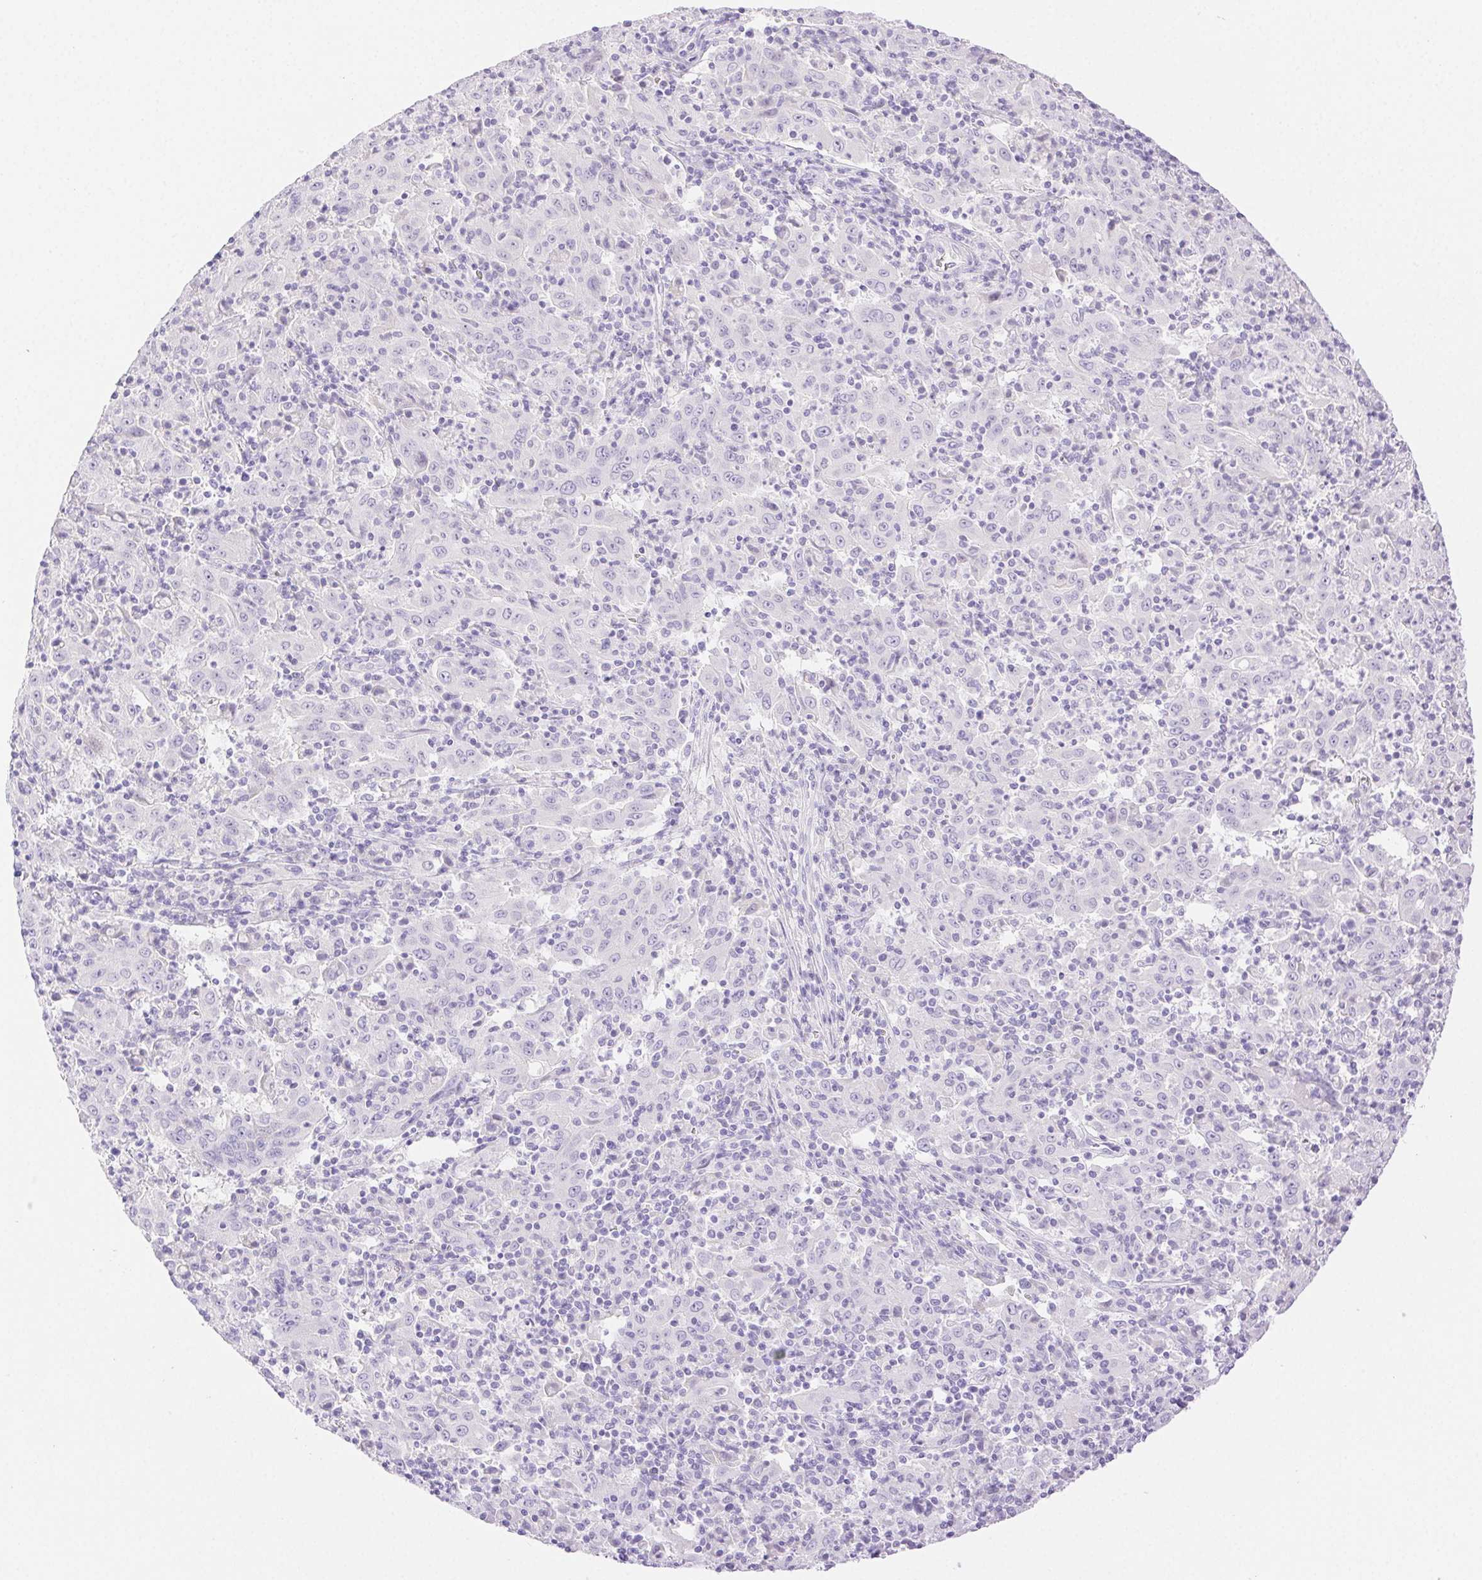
{"staining": {"intensity": "negative", "quantity": "none", "location": "none"}, "tissue": "pancreatic cancer", "cell_type": "Tumor cells", "image_type": "cancer", "snomed": [{"axis": "morphology", "description": "Adenocarcinoma, NOS"}, {"axis": "topography", "description": "Pancreas"}], "caption": "Tumor cells show no significant protein expression in pancreatic cancer.", "gene": "SPACA4", "patient": {"sex": "male", "age": 63}}